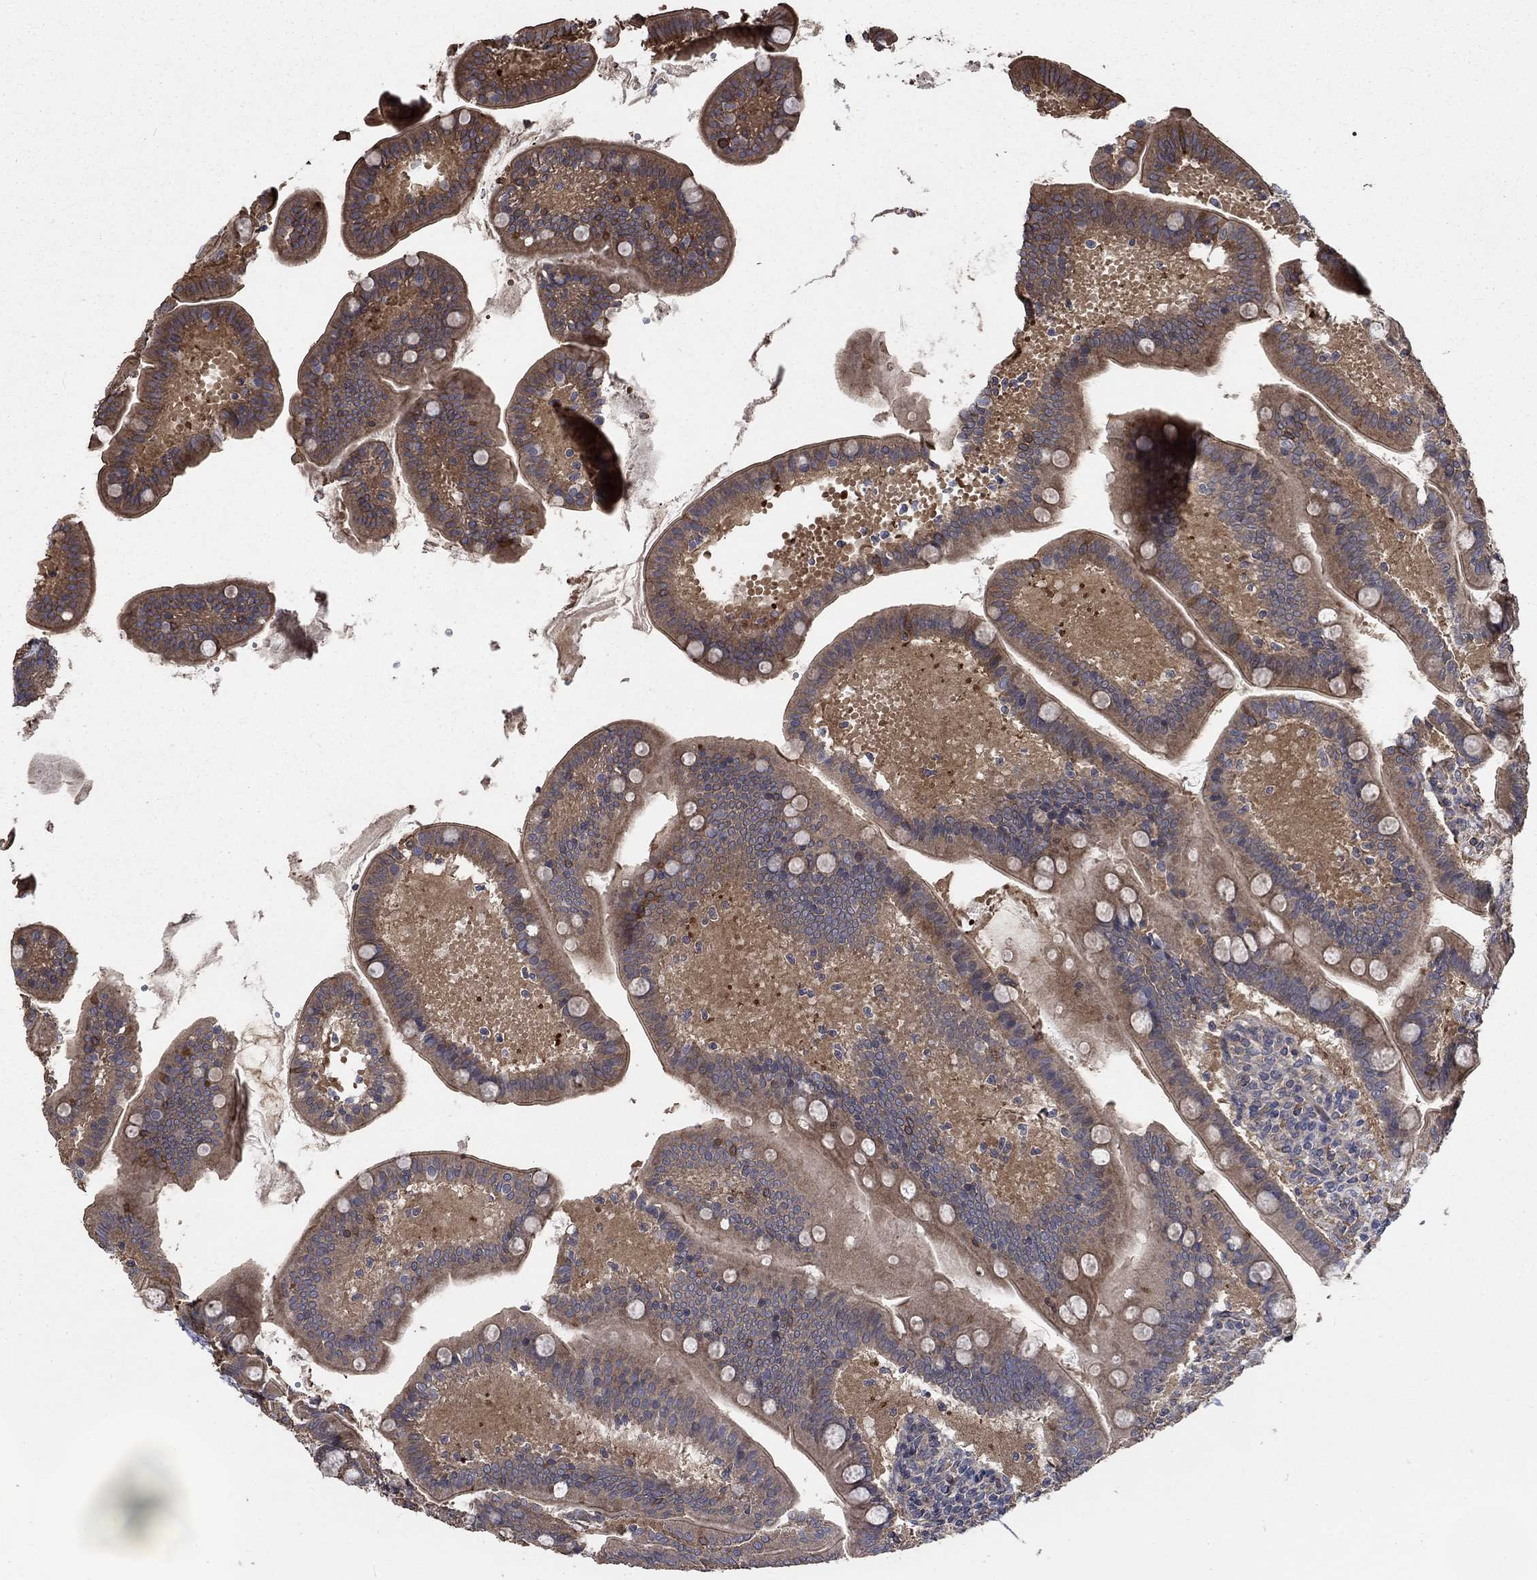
{"staining": {"intensity": "moderate", "quantity": "25%-75%", "location": "cytoplasmic/membranous"}, "tissue": "small intestine", "cell_type": "Glandular cells", "image_type": "normal", "snomed": [{"axis": "morphology", "description": "Normal tissue, NOS"}, {"axis": "topography", "description": "Small intestine"}], "caption": "A histopathology image showing moderate cytoplasmic/membranous expression in about 25%-75% of glandular cells in unremarkable small intestine, as visualized by brown immunohistochemical staining.", "gene": "PDE3A", "patient": {"sex": "male", "age": 66}}